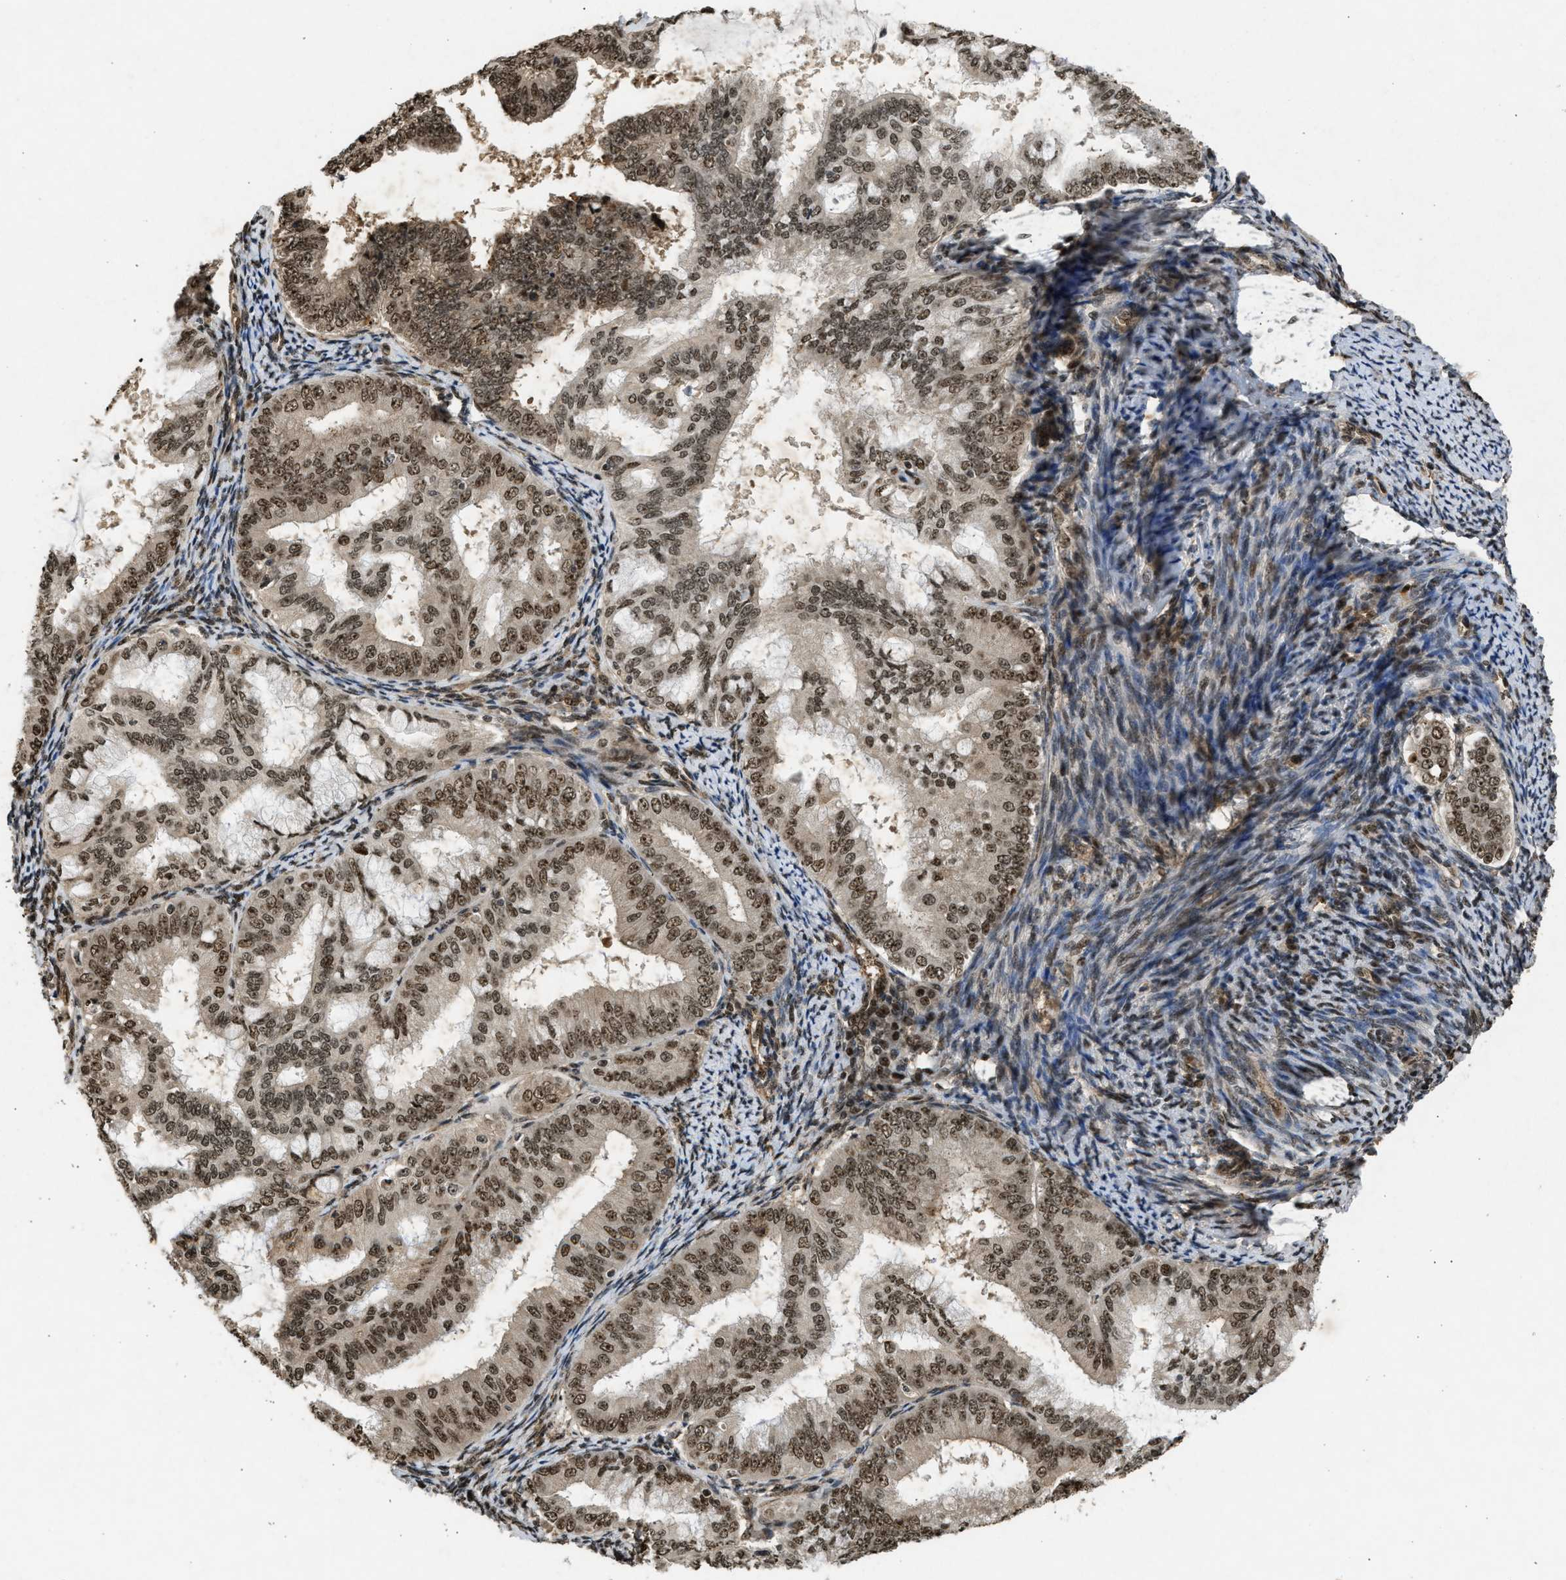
{"staining": {"intensity": "moderate", "quantity": ">75%", "location": "cytoplasmic/membranous,nuclear"}, "tissue": "endometrial cancer", "cell_type": "Tumor cells", "image_type": "cancer", "snomed": [{"axis": "morphology", "description": "Adenocarcinoma, NOS"}, {"axis": "topography", "description": "Endometrium"}], "caption": "Immunohistochemical staining of human endometrial adenocarcinoma exhibits moderate cytoplasmic/membranous and nuclear protein positivity in about >75% of tumor cells.", "gene": "TFDP2", "patient": {"sex": "female", "age": 63}}